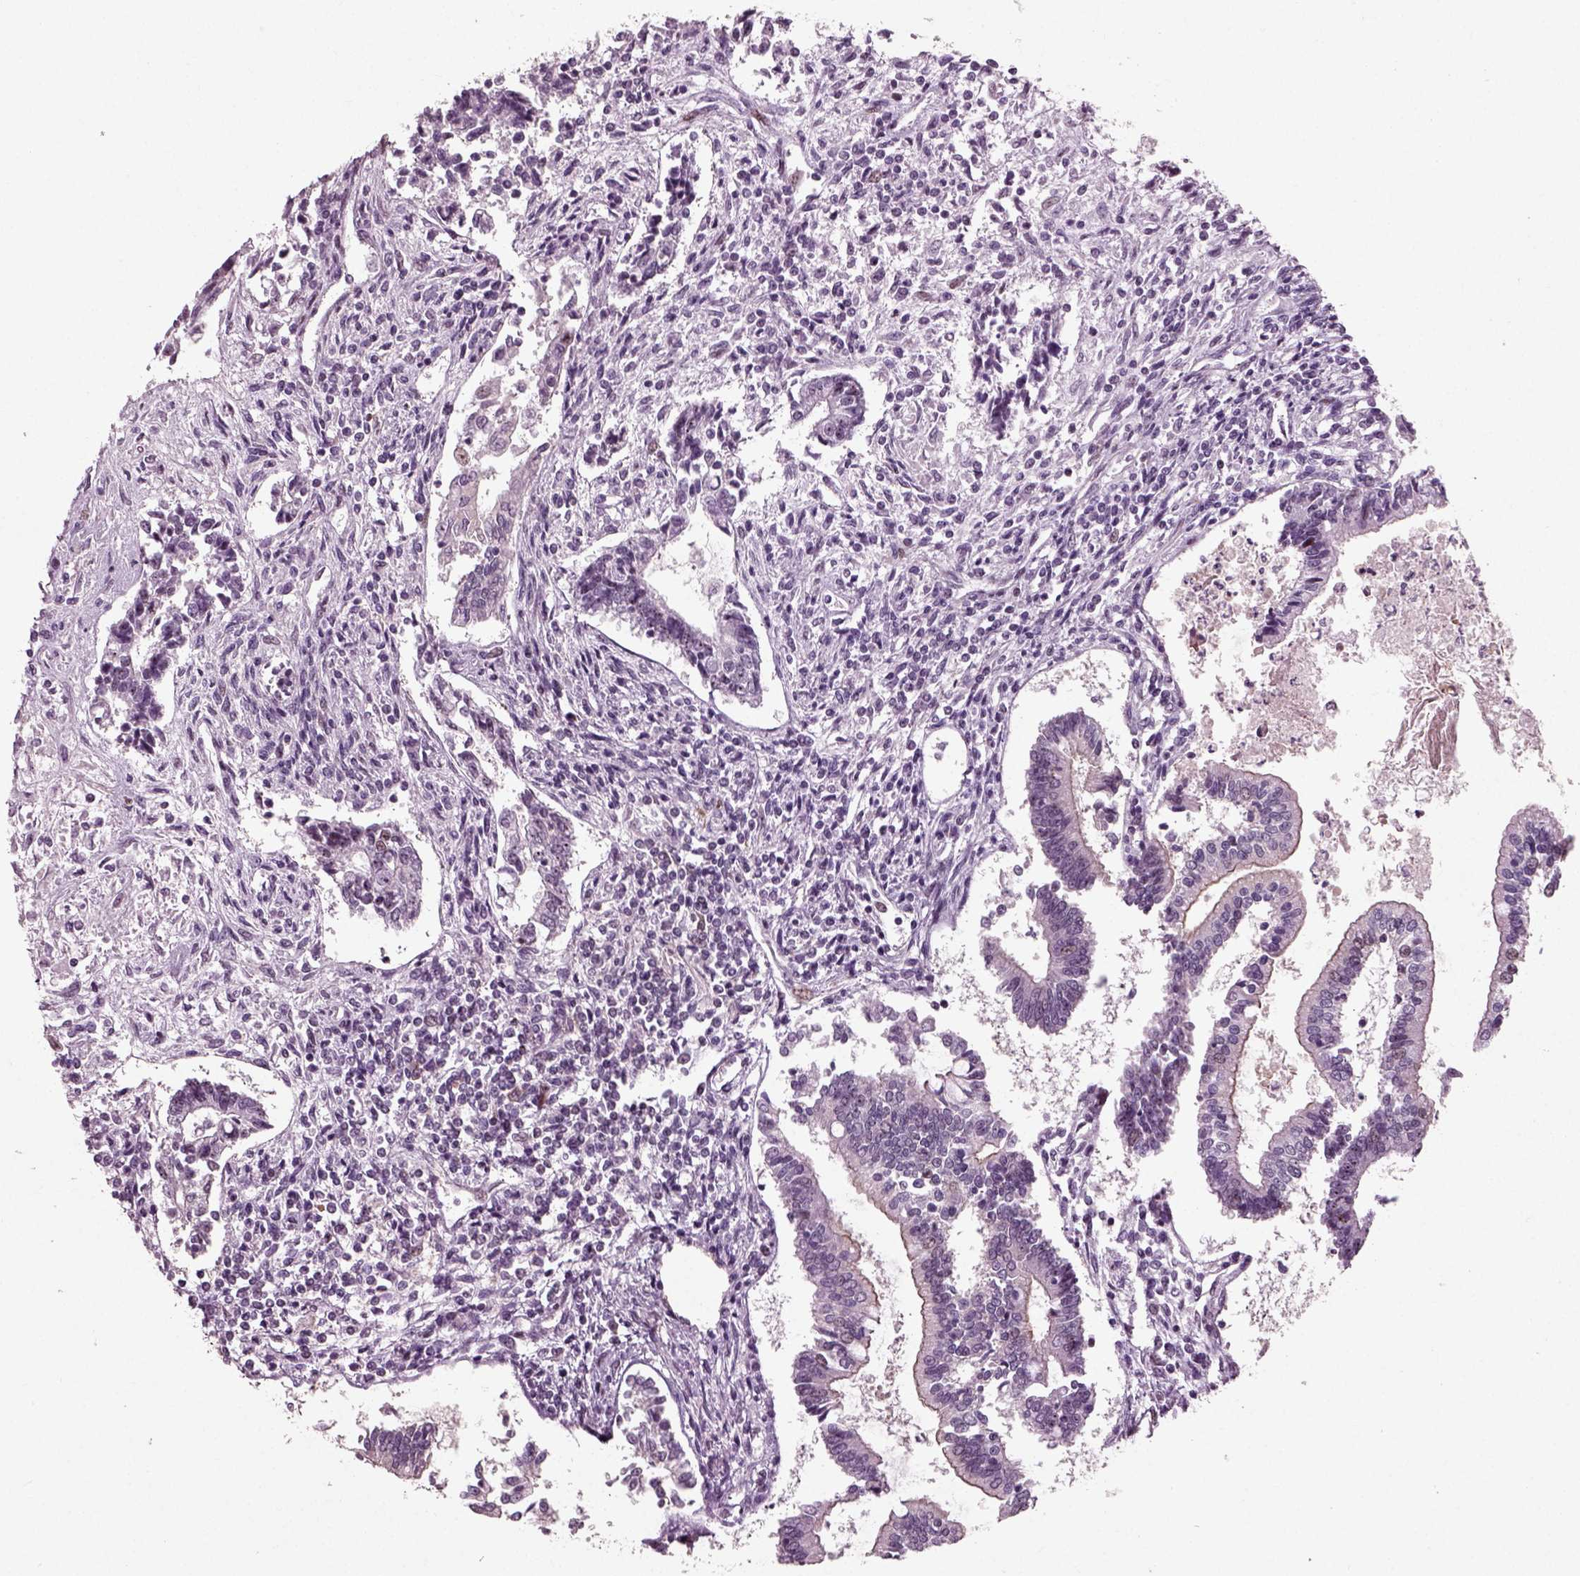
{"staining": {"intensity": "negative", "quantity": "none", "location": "none"}, "tissue": "testis cancer", "cell_type": "Tumor cells", "image_type": "cancer", "snomed": [{"axis": "morphology", "description": "Carcinoma, Embryonal, NOS"}, {"axis": "topography", "description": "Testis"}], "caption": "Tumor cells show no significant protein positivity in embryonal carcinoma (testis). Brightfield microscopy of immunohistochemistry (IHC) stained with DAB (3,3'-diaminobenzidine) (brown) and hematoxylin (blue), captured at high magnification.", "gene": "CDC14A", "patient": {"sex": "male", "age": 37}}